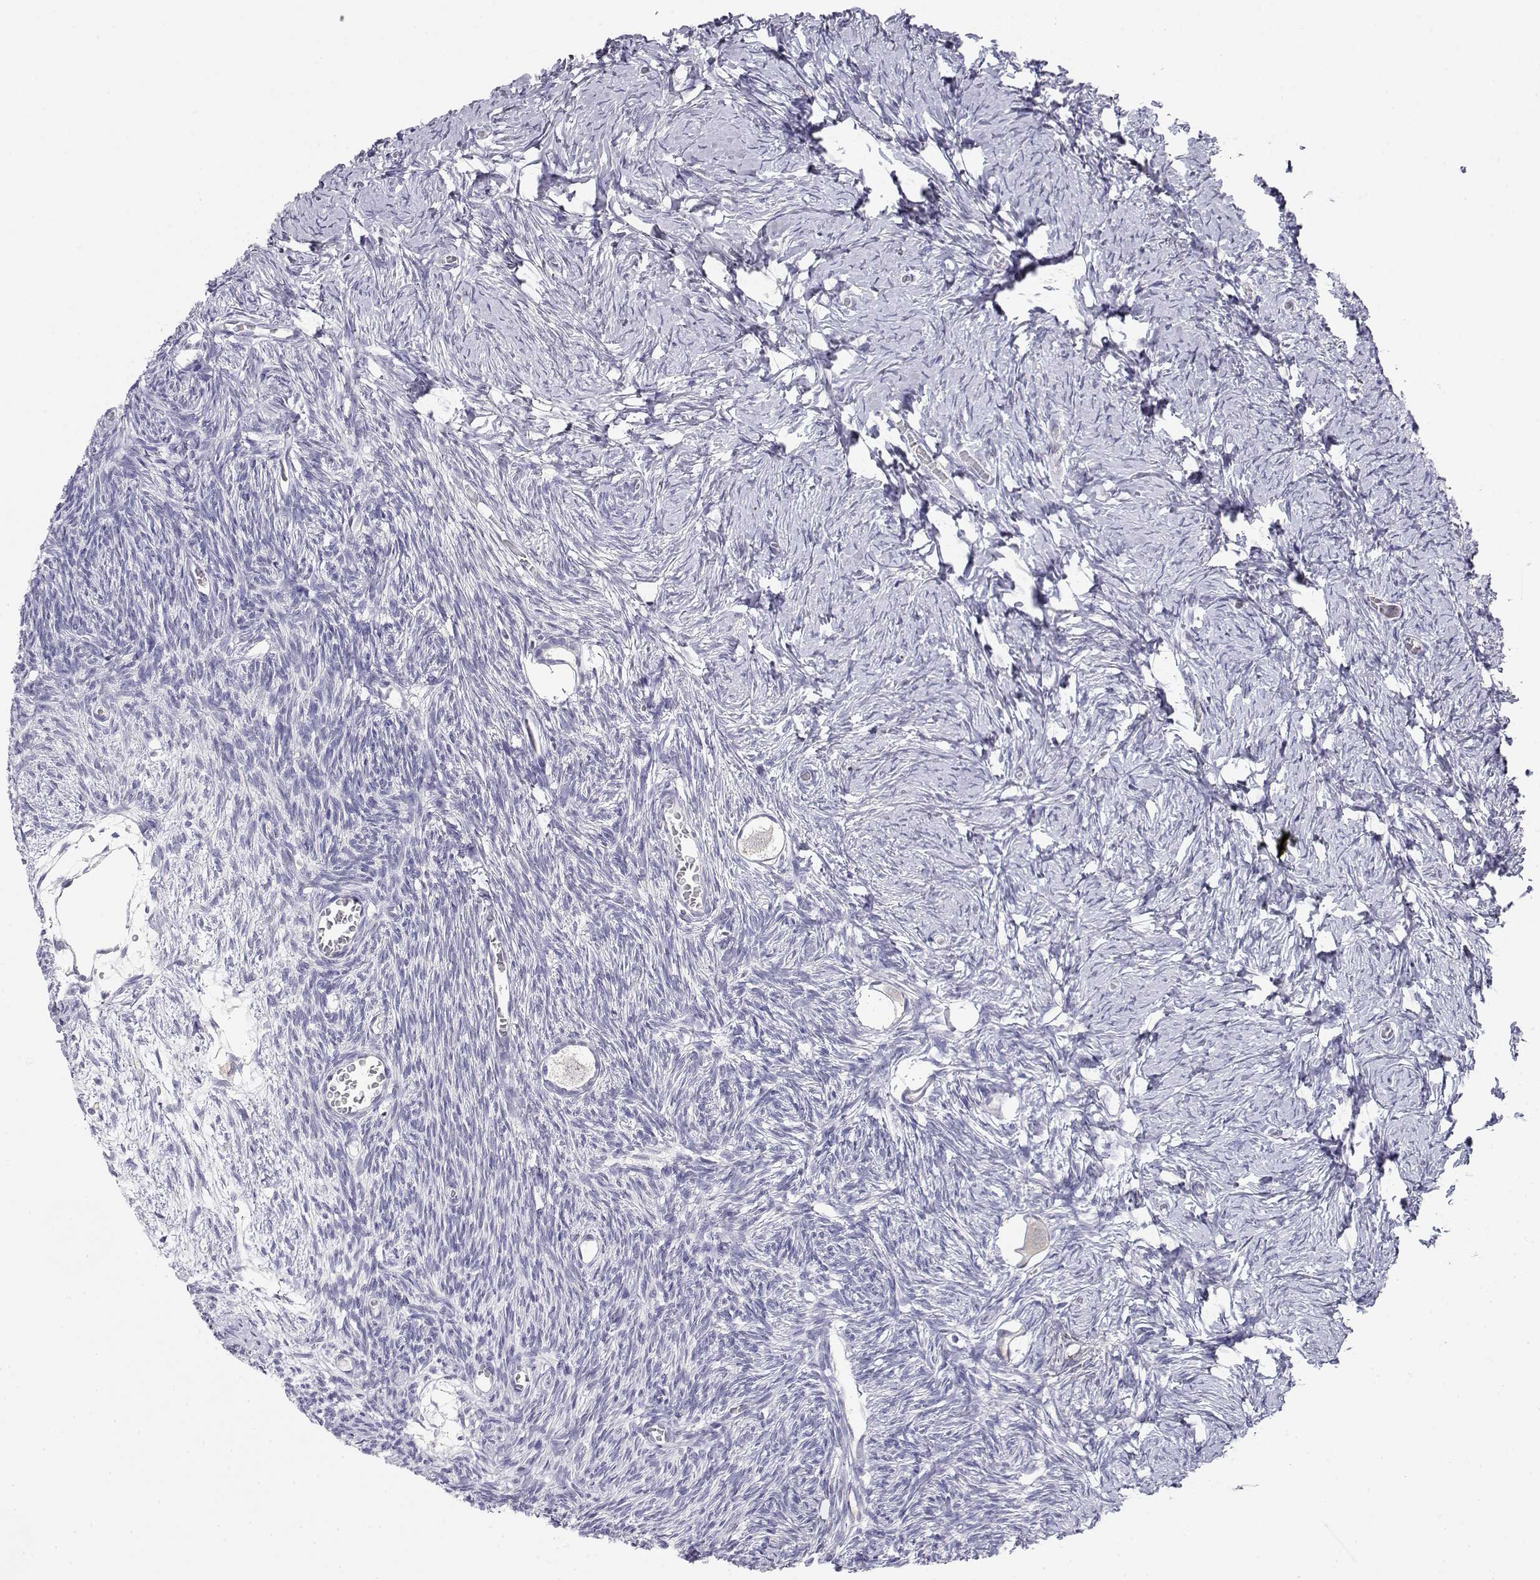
{"staining": {"intensity": "negative", "quantity": "none", "location": "none"}, "tissue": "ovary", "cell_type": "Follicle cells", "image_type": "normal", "snomed": [{"axis": "morphology", "description": "Normal tissue, NOS"}, {"axis": "topography", "description": "Ovary"}], "caption": "Follicle cells show no significant protein expression in normal ovary. (DAB (3,3'-diaminobenzidine) immunohistochemistry with hematoxylin counter stain).", "gene": "ADA", "patient": {"sex": "female", "age": 27}}